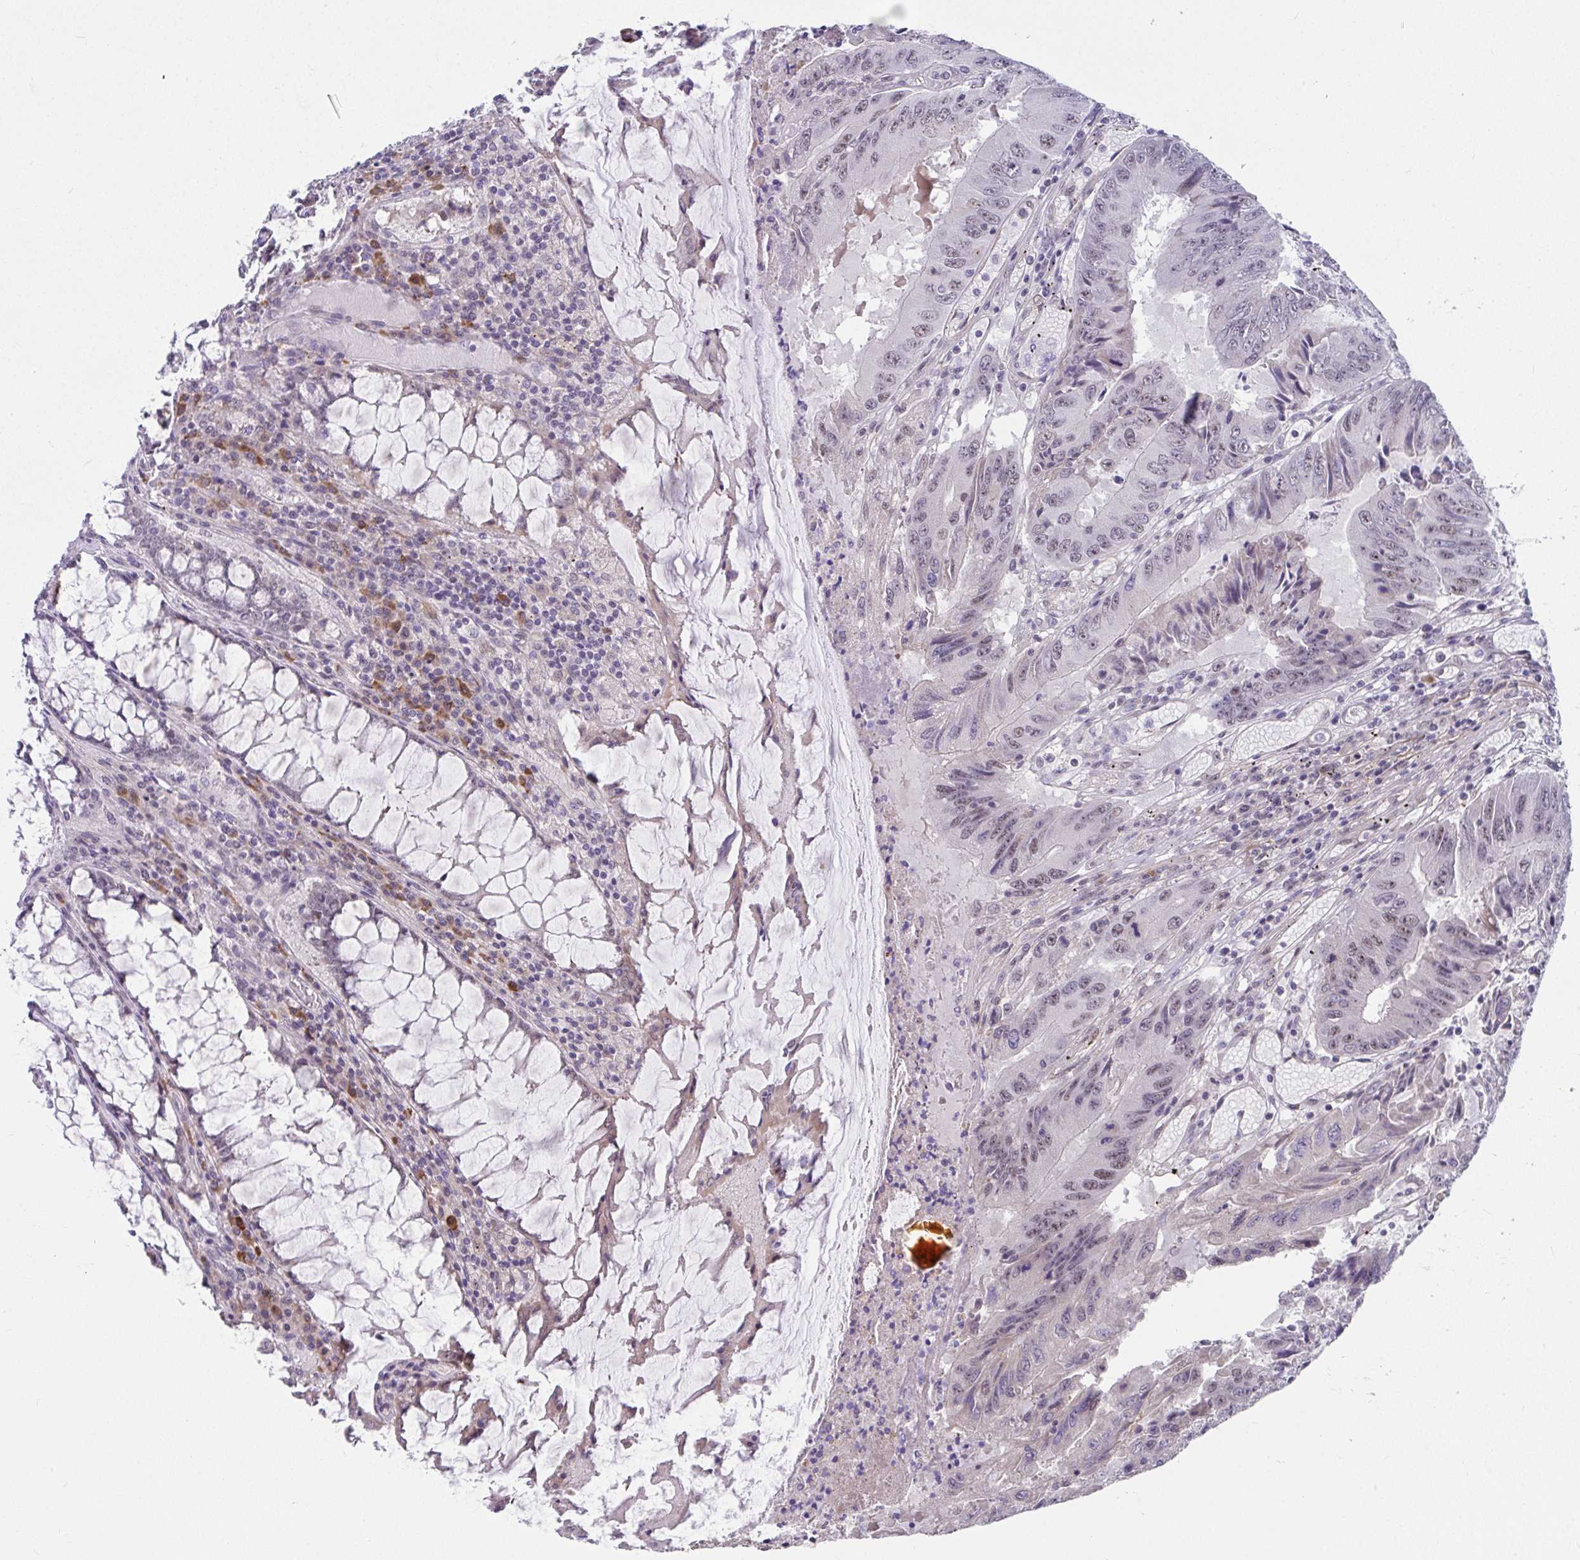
{"staining": {"intensity": "weak", "quantity": "25%-75%", "location": "nuclear"}, "tissue": "colorectal cancer", "cell_type": "Tumor cells", "image_type": "cancer", "snomed": [{"axis": "morphology", "description": "Adenocarcinoma, NOS"}, {"axis": "topography", "description": "Colon"}], "caption": "Approximately 25%-75% of tumor cells in colorectal cancer (adenocarcinoma) exhibit weak nuclear protein staining as visualized by brown immunohistochemical staining.", "gene": "RBBP6", "patient": {"sex": "male", "age": 53}}